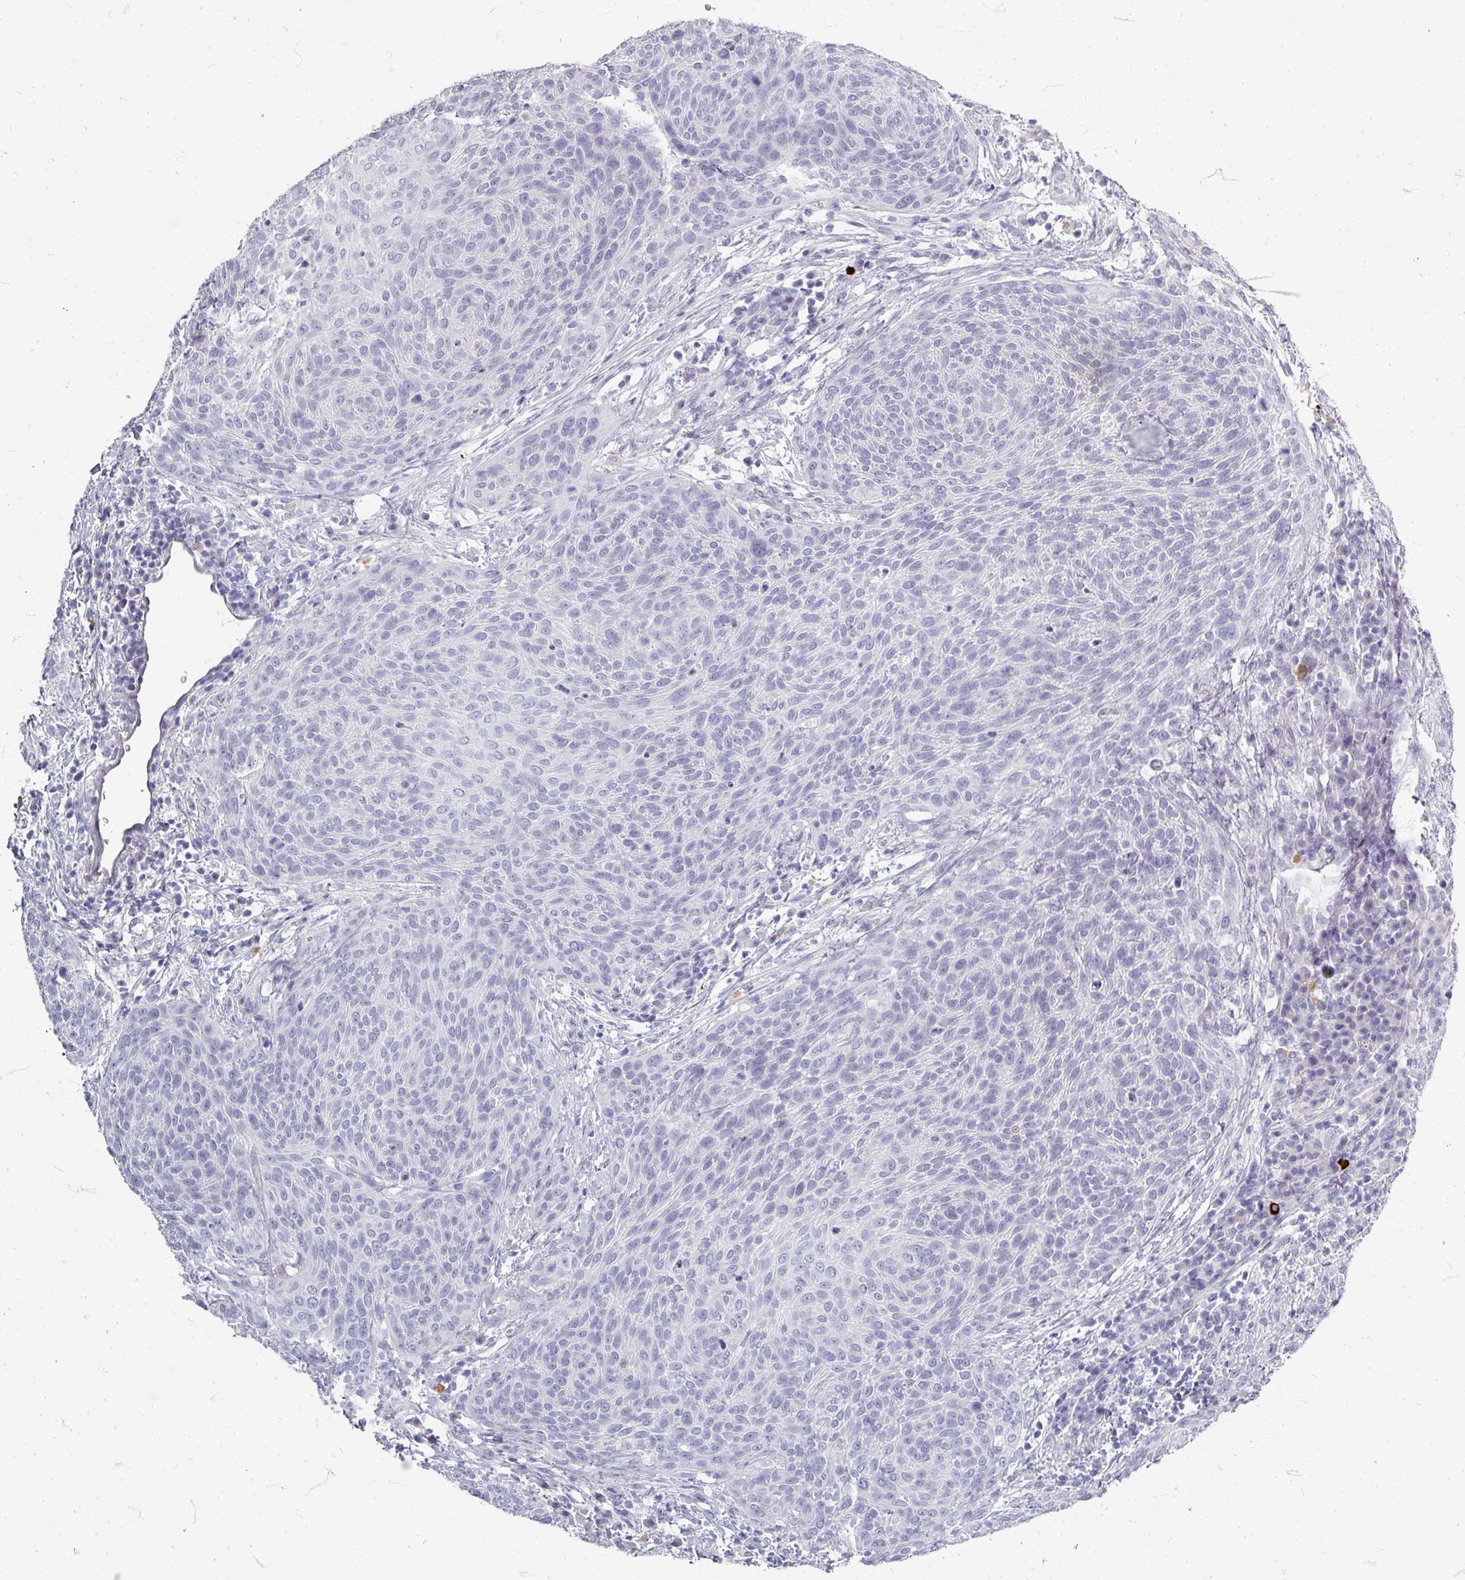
{"staining": {"intensity": "negative", "quantity": "none", "location": "none"}, "tissue": "cervical cancer", "cell_type": "Tumor cells", "image_type": "cancer", "snomed": [{"axis": "morphology", "description": "Squamous cell carcinoma, NOS"}, {"axis": "topography", "description": "Cervix"}], "caption": "The micrograph demonstrates no staining of tumor cells in squamous cell carcinoma (cervical). (DAB immunohistochemistry with hematoxylin counter stain).", "gene": "ZNF878", "patient": {"sex": "female", "age": 31}}